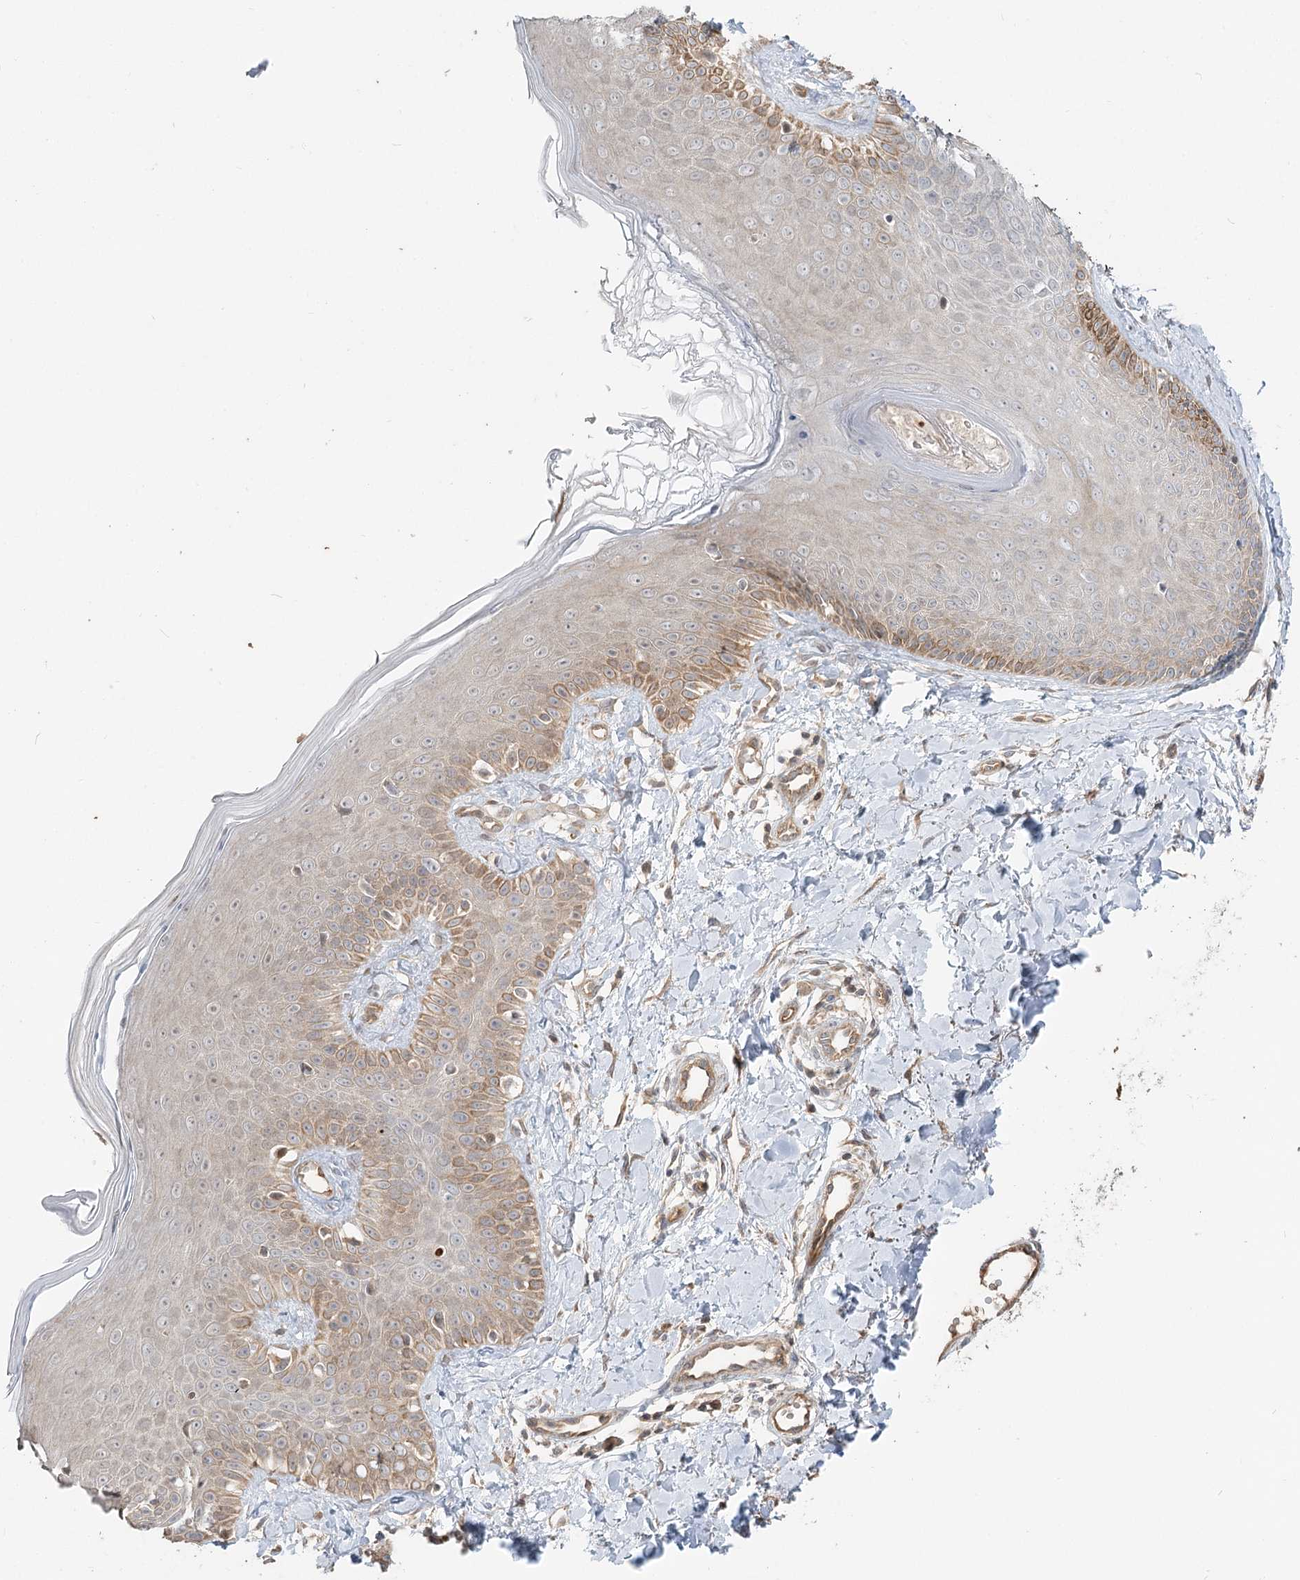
{"staining": {"intensity": "moderate", "quantity": "25%-75%", "location": "cytoplasmic/membranous"}, "tissue": "skin", "cell_type": "Fibroblasts", "image_type": "normal", "snomed": [{"axis": "morphology", "description": "Normal tissue, NOS"}, {"axis": "topography", "description": "Skin"}], "caption": "Immunohistochemistry (IHC) photomicrograph of normal skin stained for a protein (brown), which demonstrates medium levels of moderate cytoplasmic/membranous positivity in approximately 25%-75% of fibroblasts.", "gene": "GUCY2C", "patient": {"sex": "male", "age": 52}}